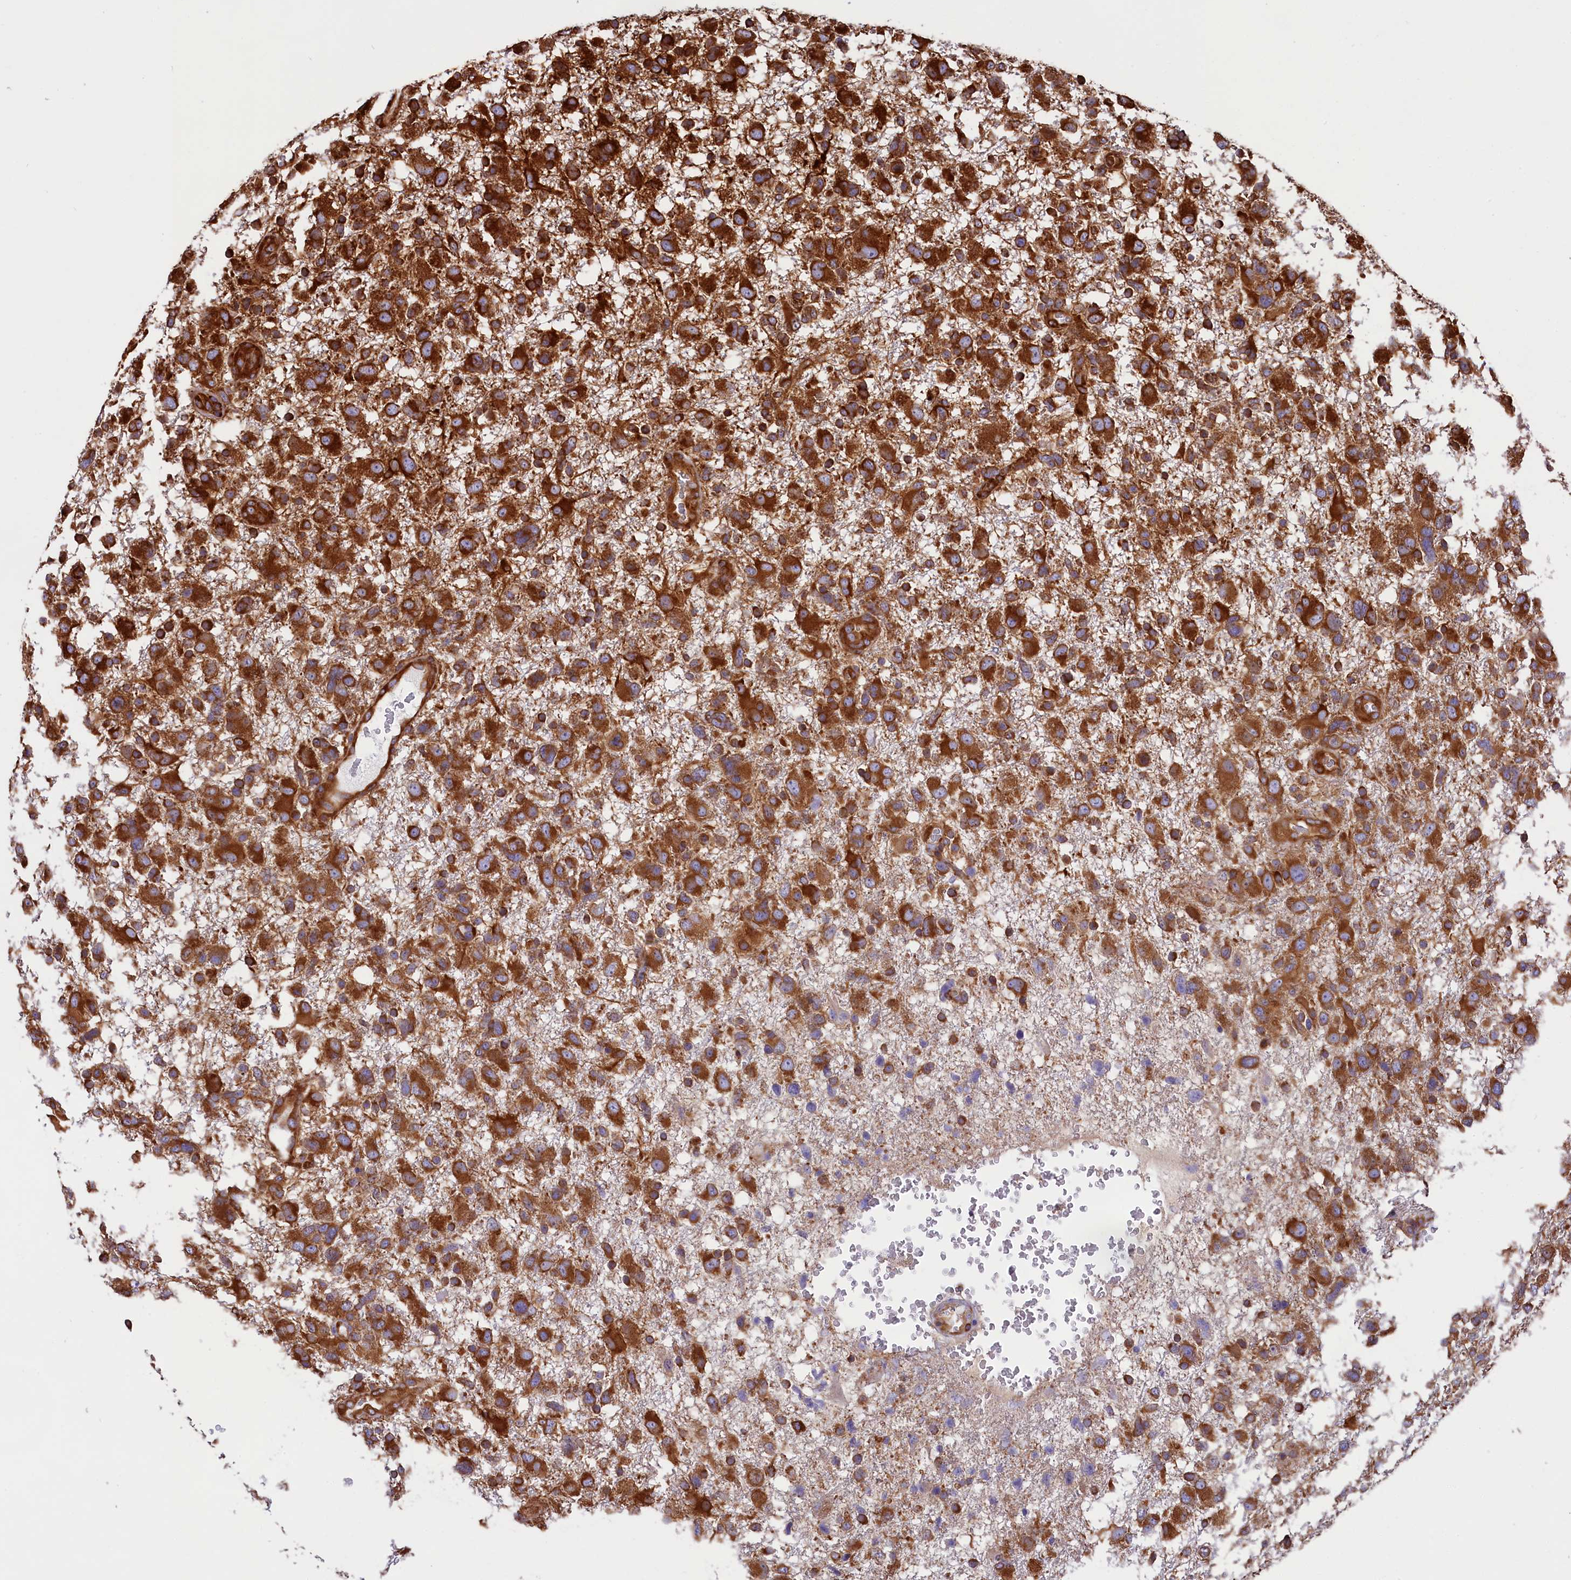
{"staining": {"intensity": "strong", "quantity": ">75%", "location": "cytoplasmic/membranous"}, "tissue": "glioma", "cell_type": "Tumor cells", "image_type": "cancer", "snomed": [{"axis": "morphology", "description": "Glioma, malignant, High grade"}, {"axis": "topography", "description": "Brain"}], "caption": "Malignant glioma (high-grade) stained with immunohistochemistry reveals strong cytoplasmic/membranous expression in about >75% of tumor cells. The staining was performed using DAB (3,3'-diaminobenzidine) to visualize the protein expression in brown, while the nuclei were stained in blue with hematoxylin (Magnification: 20x).", "gene": "GYS1", "patient": {"sex": "male", "age": 61}}